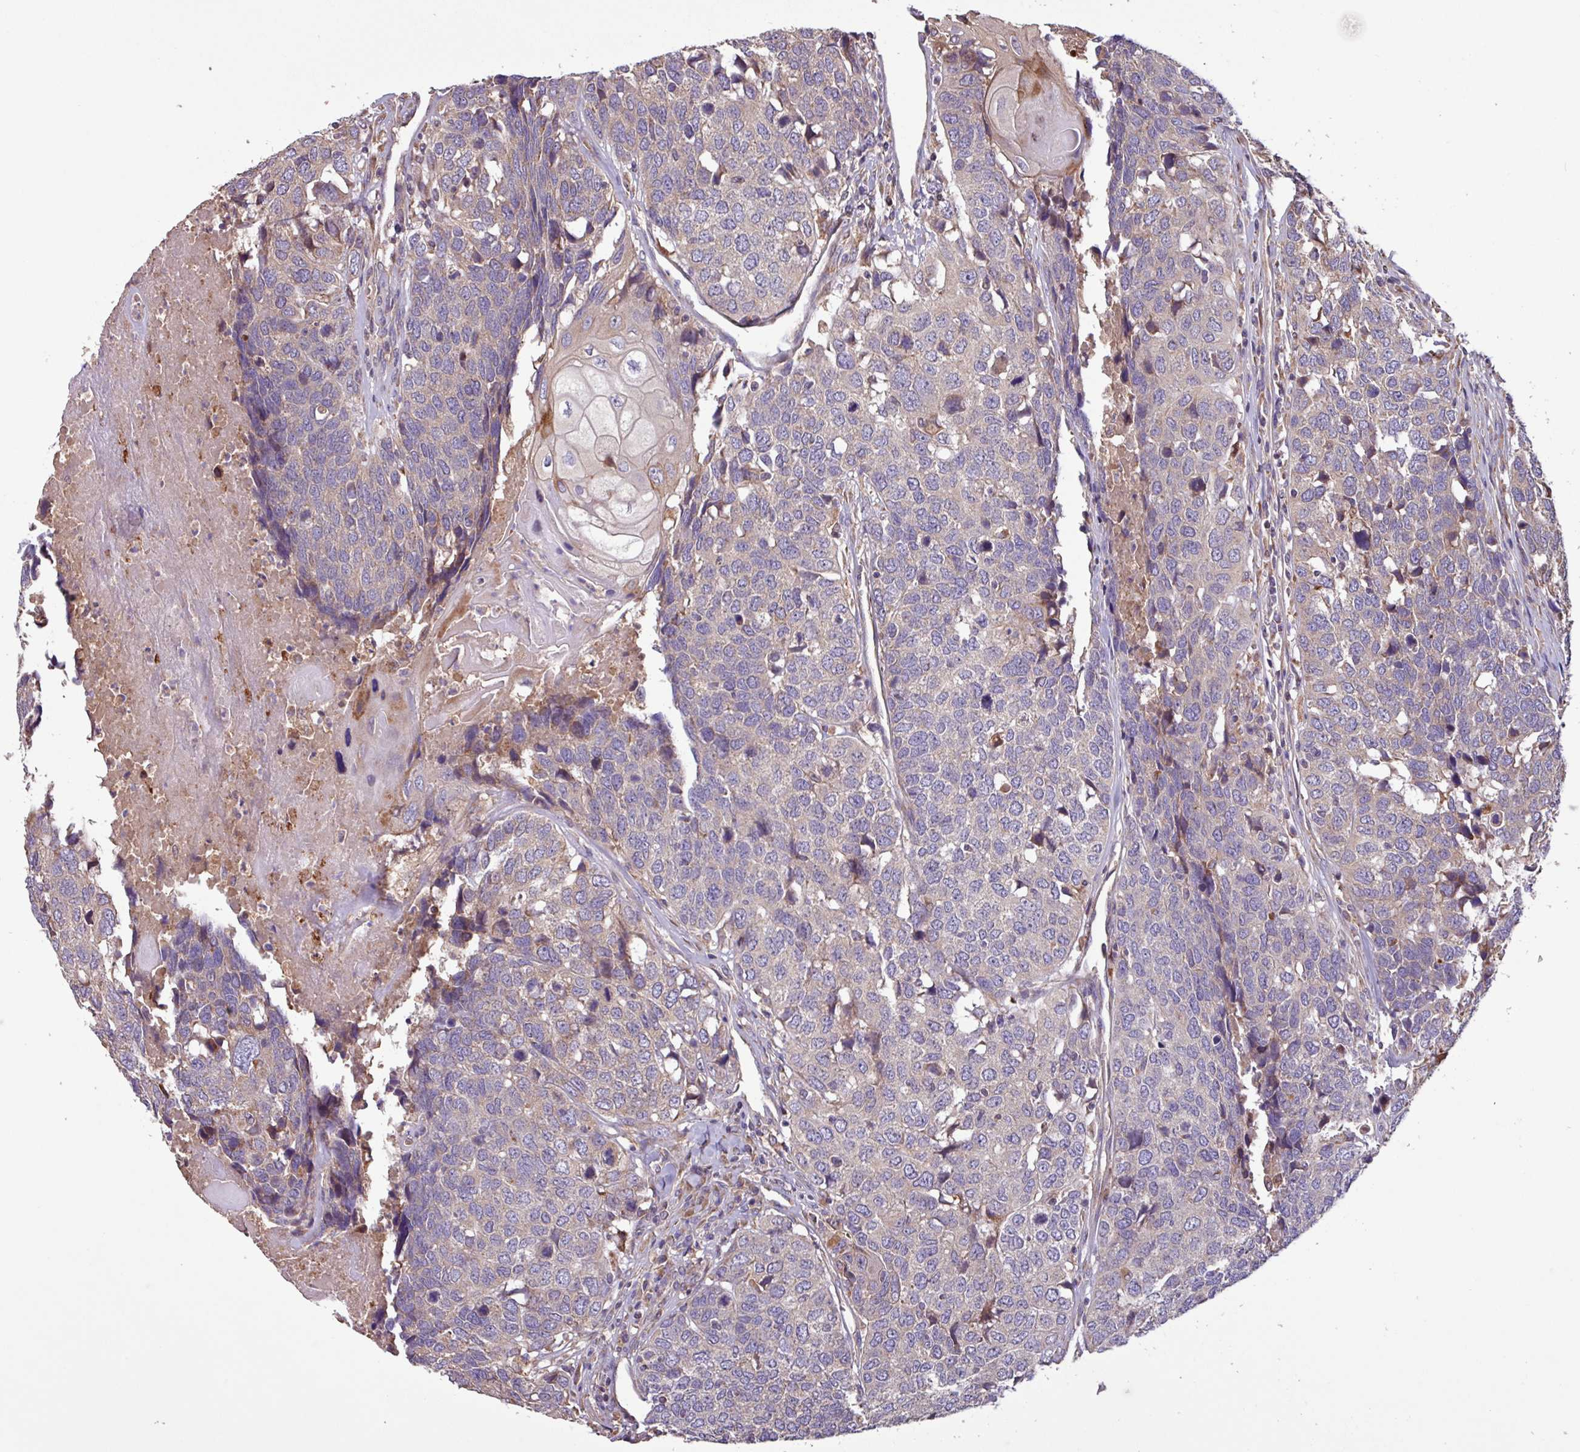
{"staining": {"intensity": "negative", "quantity": "none", "location": "none"}, "tissue": "head and neck cancer", "cell_type": "Tumor cells", "image_type": "cancer", "snomed": [{"axis": "morphology", "description": "Squamous cell carcinoma, NOS"}, {"axis": "topography", "description": "Head-Neck"}], "caption": "IHC histopathology image of neoplastic tissue: head and neck cancer stained with DAB (3,3'-diaminobenzidine) reveals no significant protein expression in tumor cells.", "gene": "PTPRQ", "patient": {"sex": "male", "age": 66}}